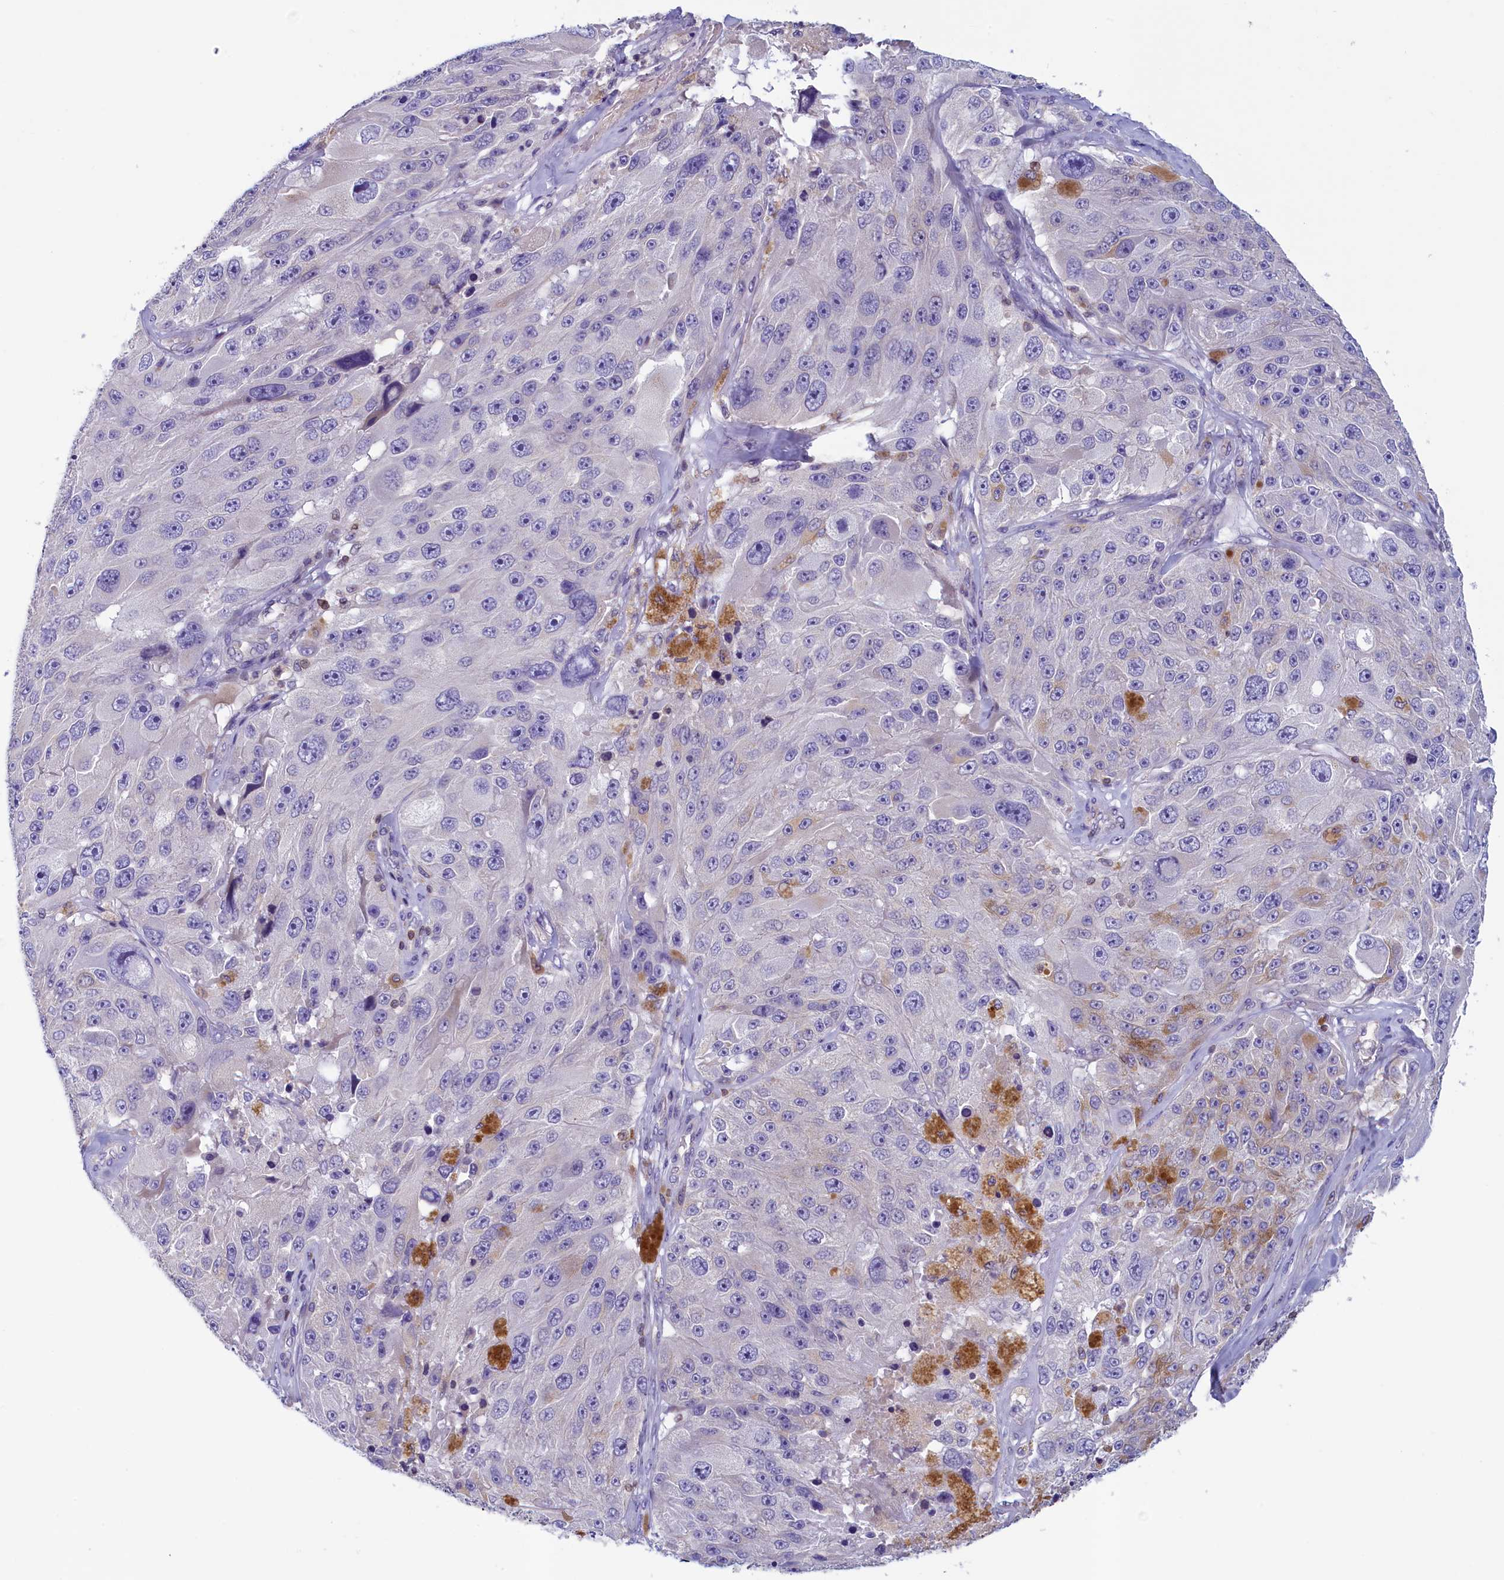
{"staining": {"intensity": "negative", "quantity": "none", "location": "none"}, "tissue": "melanoma", "cell_type": "Tumor cells", "image_type": "cancer", "snomed": [{"axis": "morphology", "description": "Malignant melanoma, Metastatic site"}, {"axis": "topography", "description": "Lymph node"}], "caption": "An image of human malignant melanoma (metastatic site) is negative for staining in tumor cells.", "gene": "TRAF3IP3", "patient": {"sex": "male", "age": 62}}